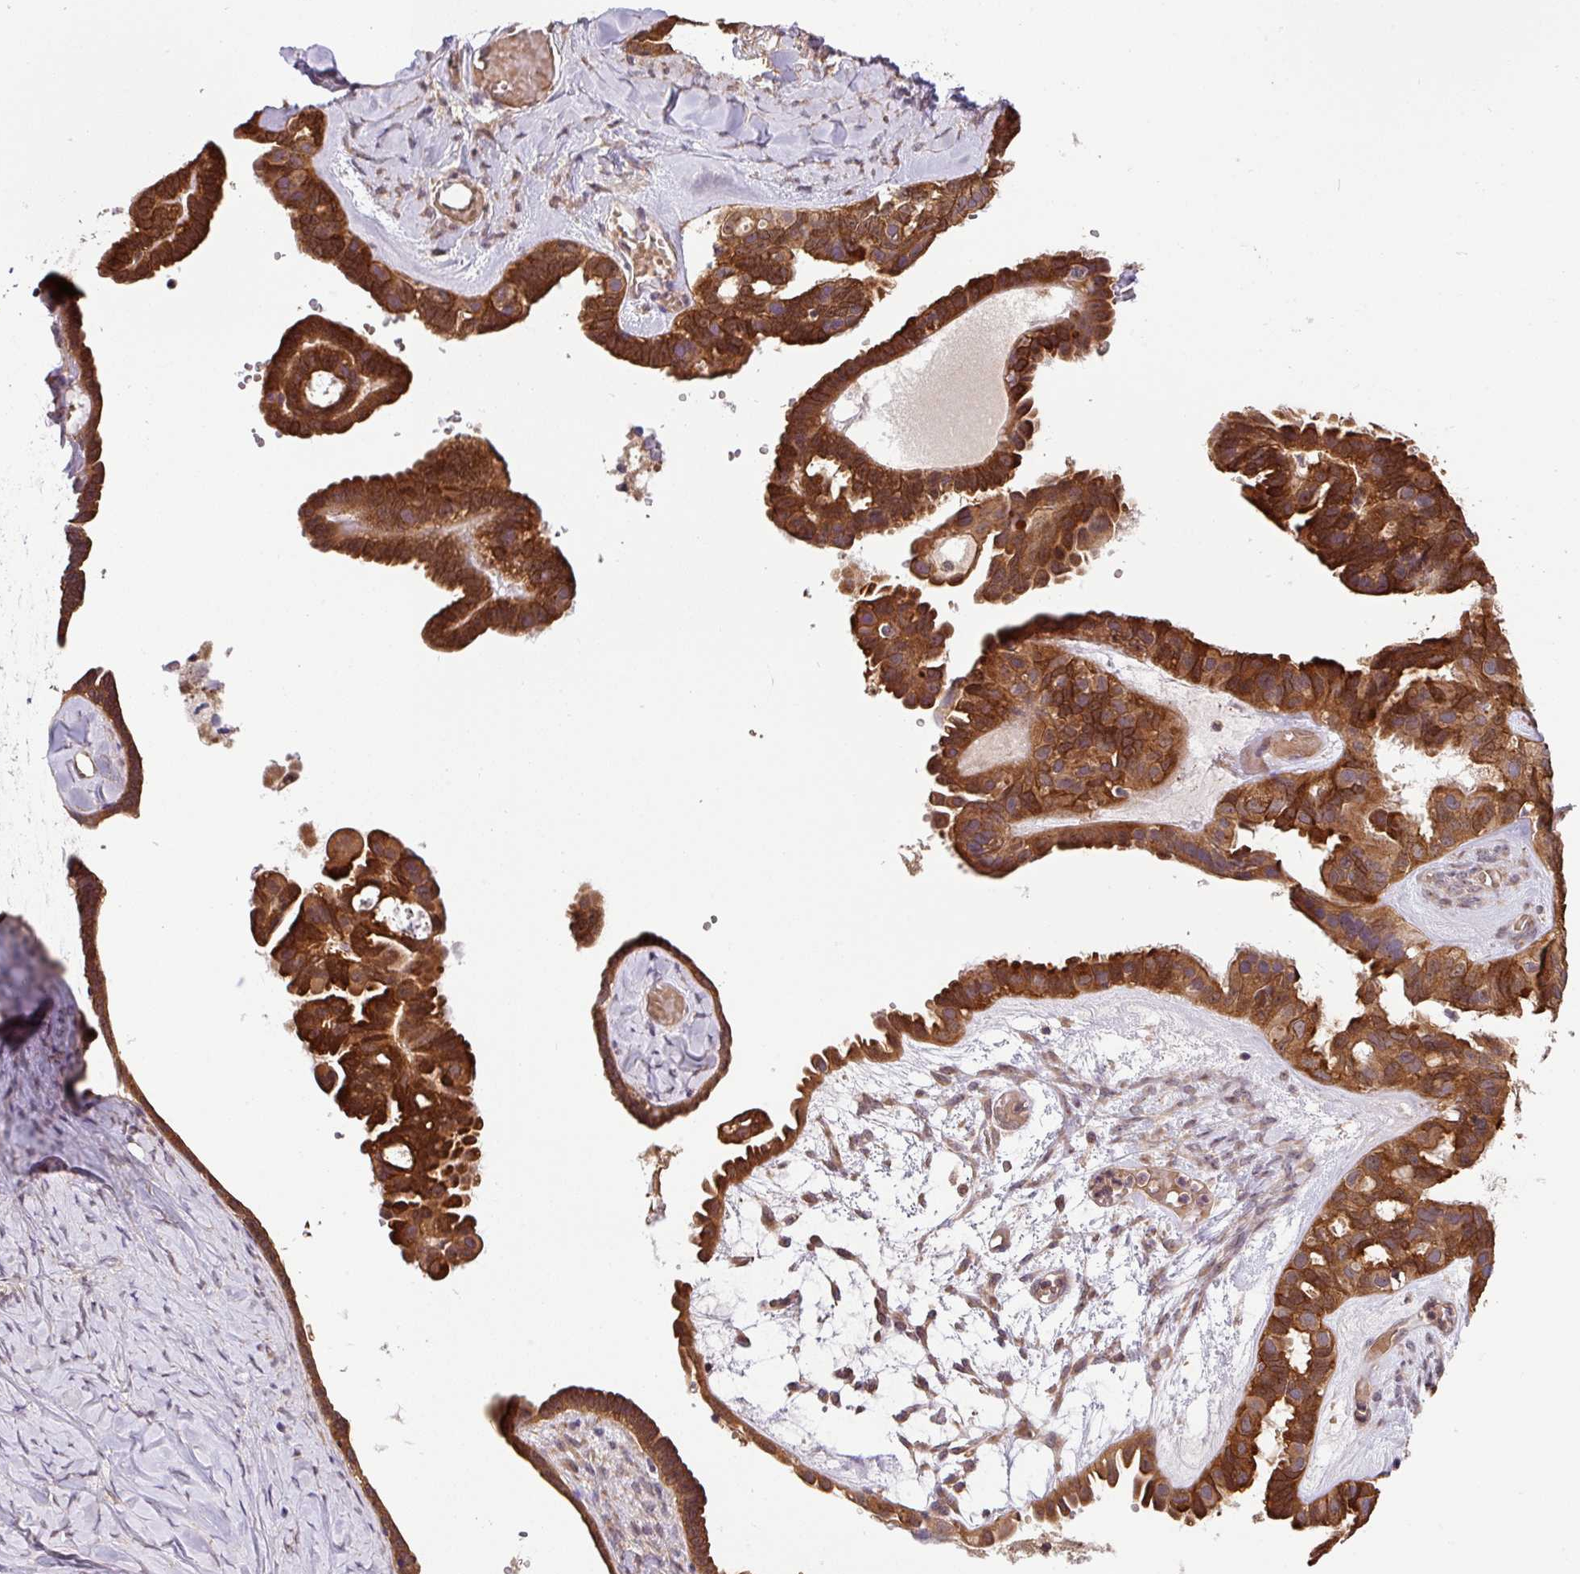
{"staining": {"intensity": "moderate", "quantity": ">75%", "location": "cytoplasmic/membranous,nuclear"}, "tissue": "ovarian cancer", "cell_type": "Tumor cells", "image_type": "cancer", "snomed": [{"axis": "morphology", "description": "Cystadenocarcinoma, serous, NOS"}, {"axis": "topography", "description": "Ovary"}], "caption": "IHC (DAB) staining of ovarian cancer displays moderate cytoplasmic/membranous and nuclear protein staining in approximately >75% of tumor cells.", "gene": "SHB", "patient": {"sex": "female", "age": 69}}